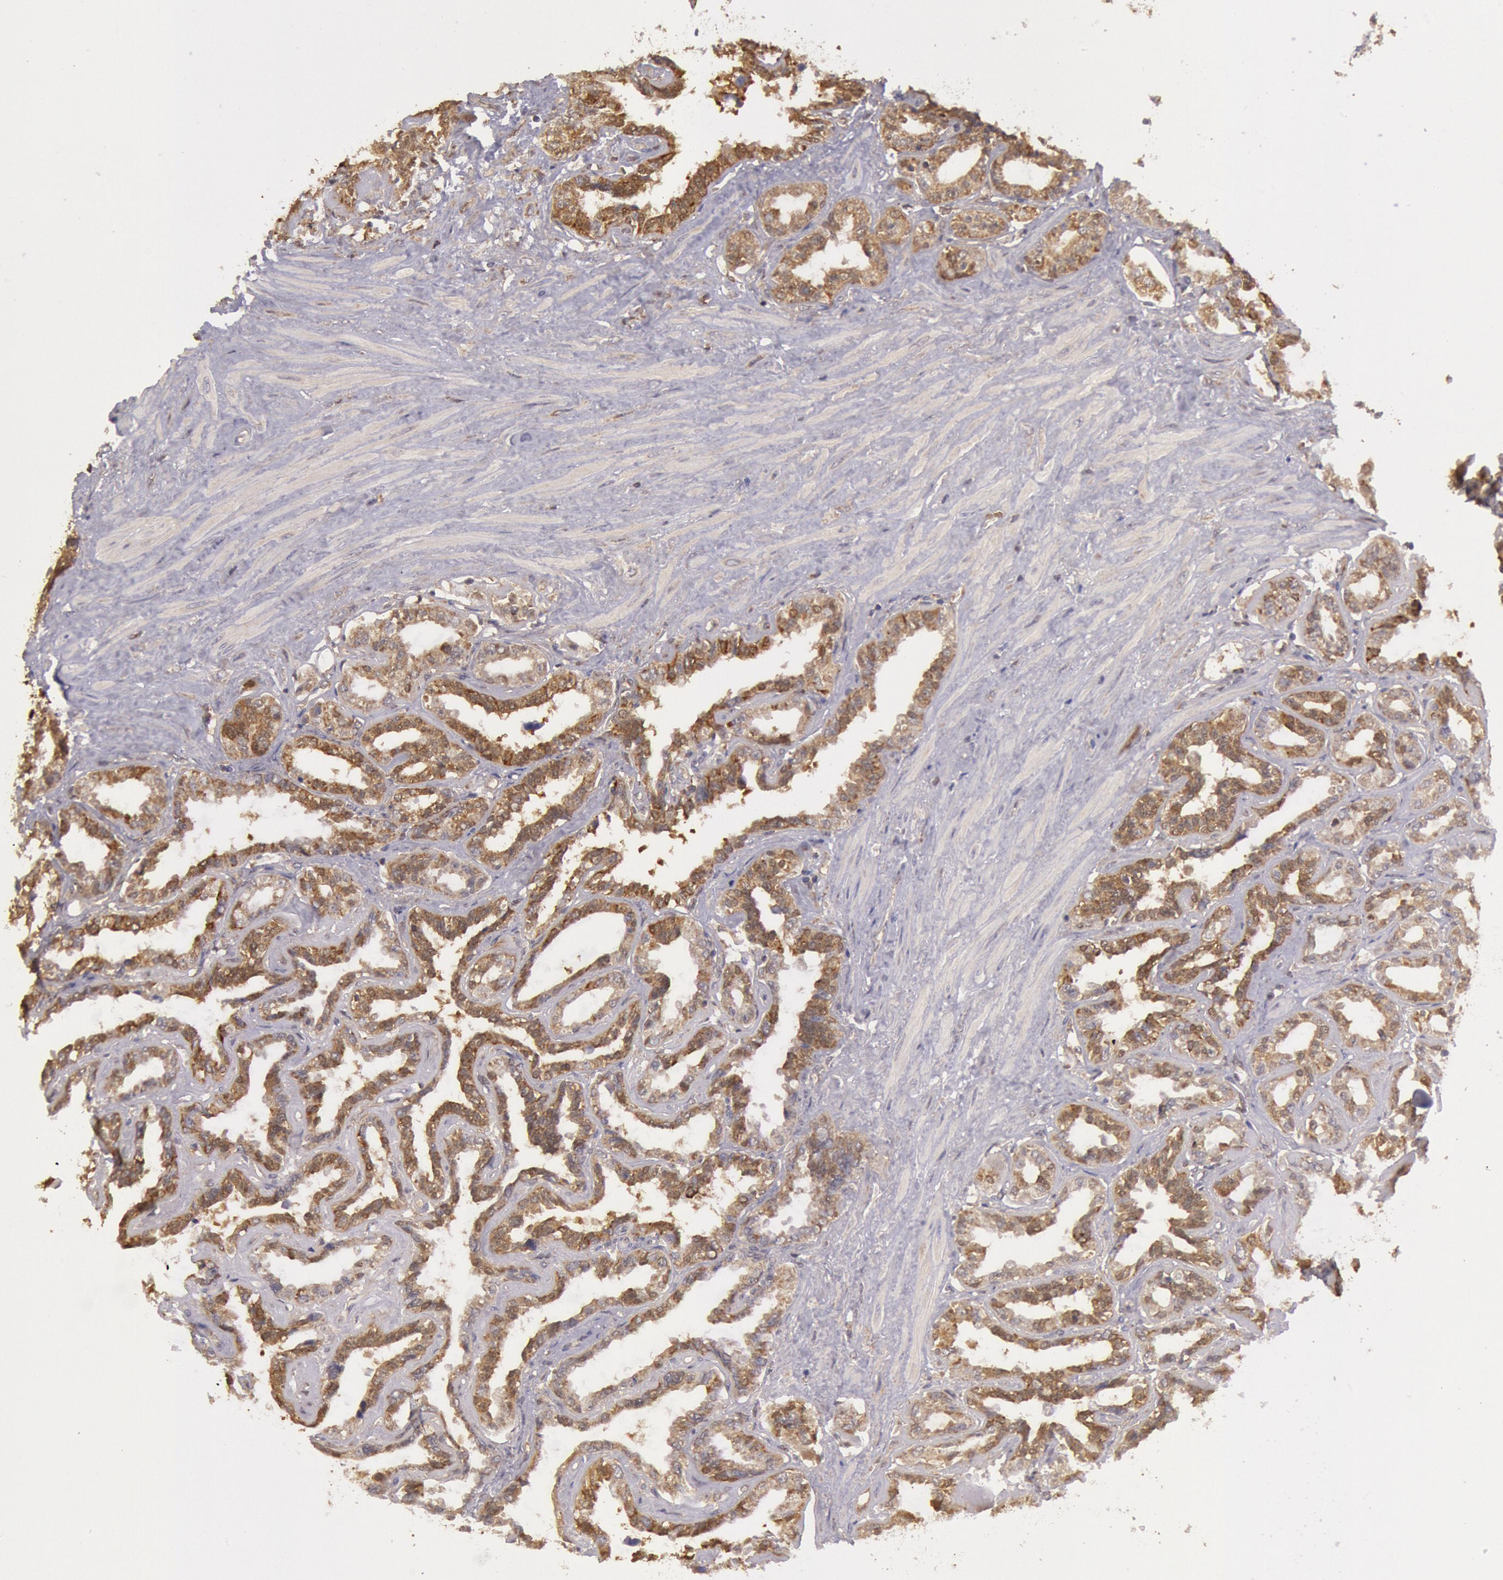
{"staining": {"intensity": "moderate", "quantity": ">75%", "location": "cytoplasmic/membranous"}, "tissue": "seminal vesicle", "cell_type": "Glandular cells", "image_type": "normal", "snomed": [{"axis": "morphology", "description": "Normal tissue, NOS"}, {"axis": "morphology", "description": "Inflammation, NOS"}, {"axis": "topography", "description": "Urinary bladder"}, {"axis": "topography", "description": "Prostate"}, {"axis": "topography", "description": "Seminal veicle"}], "caption": "Seminal vesicle stained for a protein (brown) exhibits moderate cytoplasmic/membranous positive expression in approximately >75% of glandular cells.", "gene": "MPST", "patient": {"sex": "male", "age": 82}}